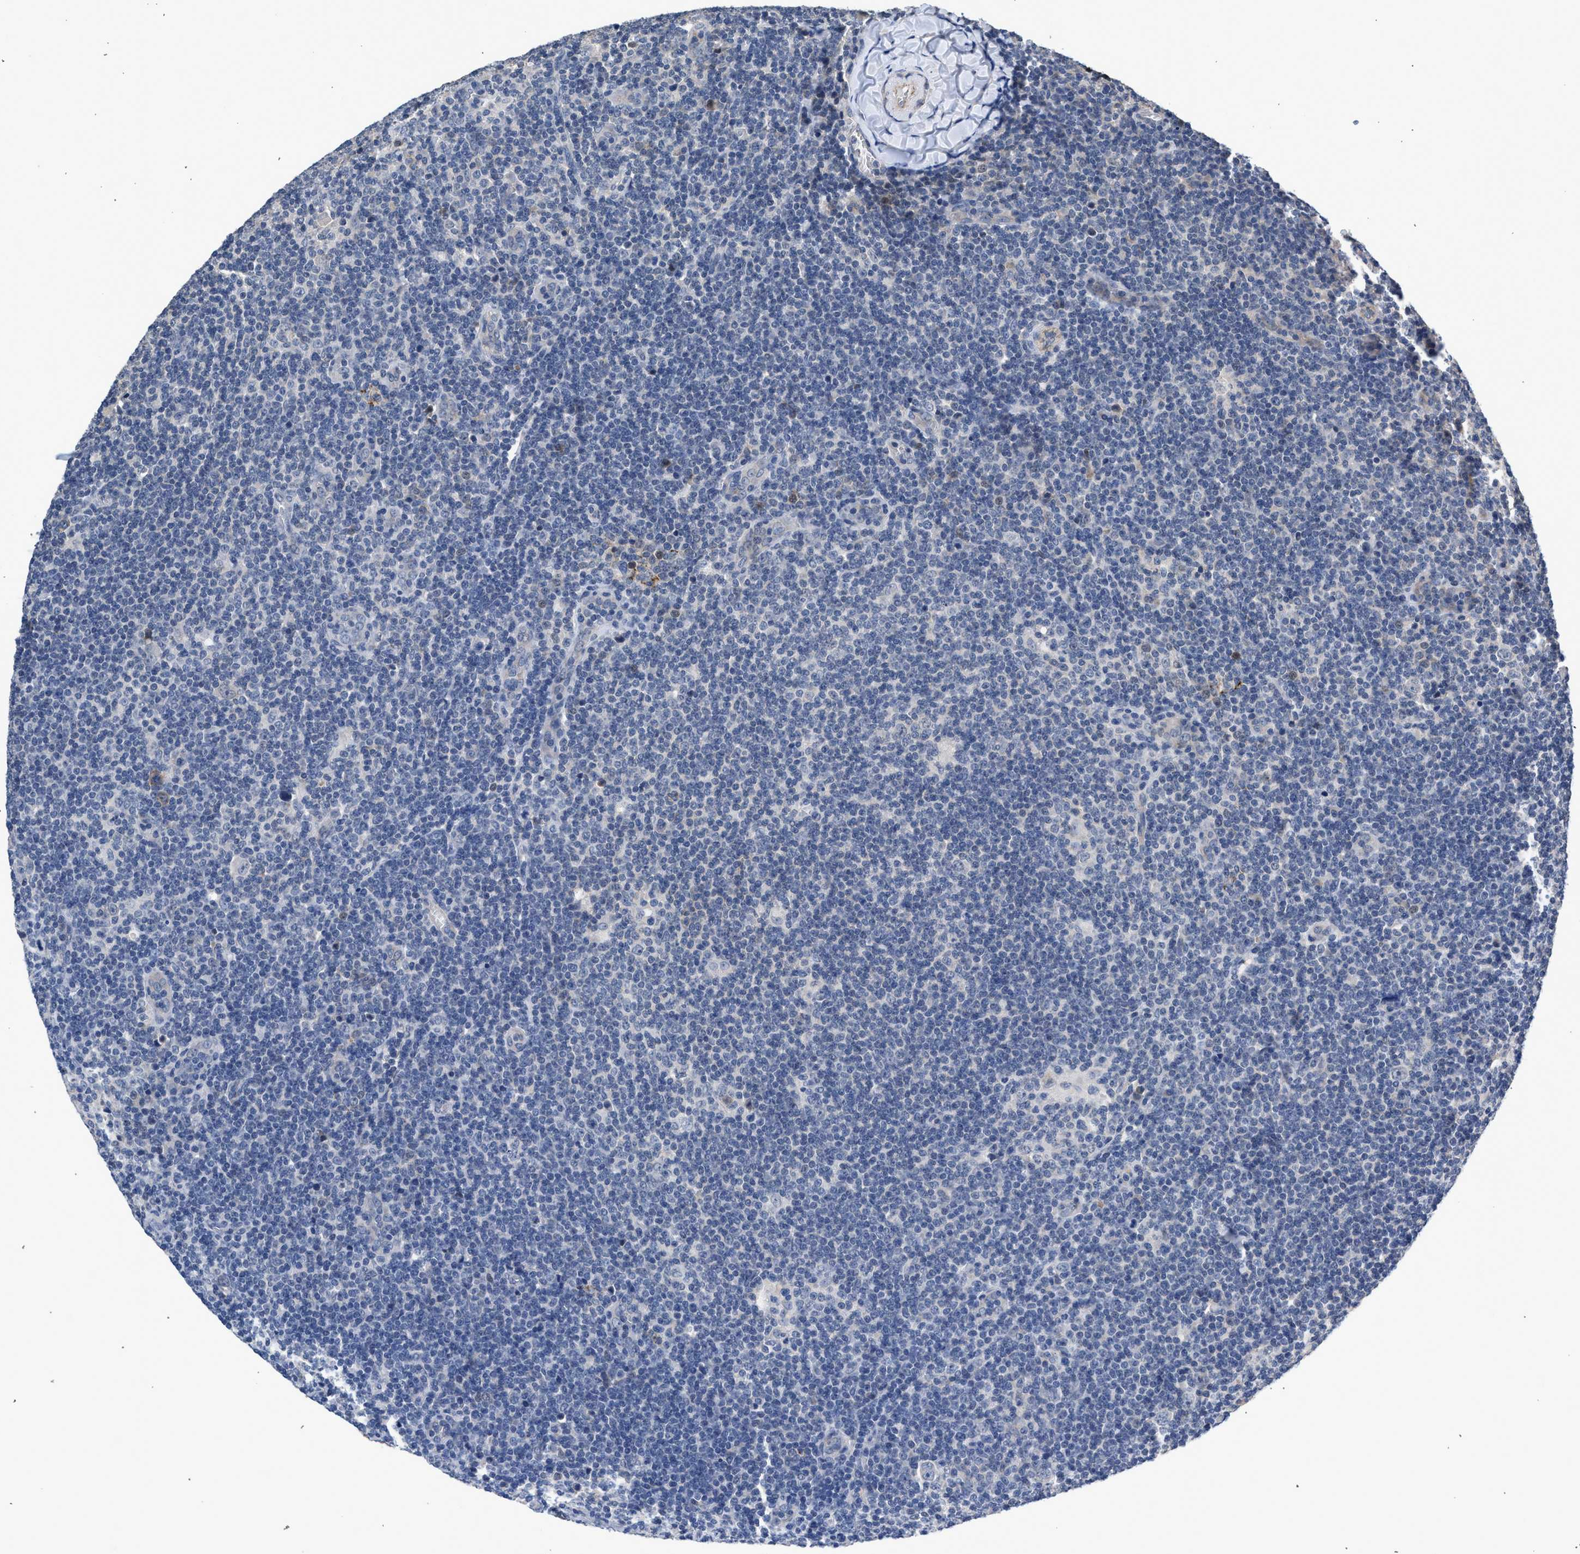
{"staining": {"intensity": "negative", "quantity": "none", "location": "none"}, "tissue": "lymphoma", "cell_type": "Tumor cells", "image_type": "cancer", "snomed": [{"axis": "morphology", "description": "Hodgkin's disease, NOS"}, {"axis": "topography", "description": "Lymph node"}], "caption": "Lymphoma was stained to show a protein in brown. There is no significant expression in tumor cells.", "gene": "CSF3R", "patient": {"sex": "female", "age": 57}}